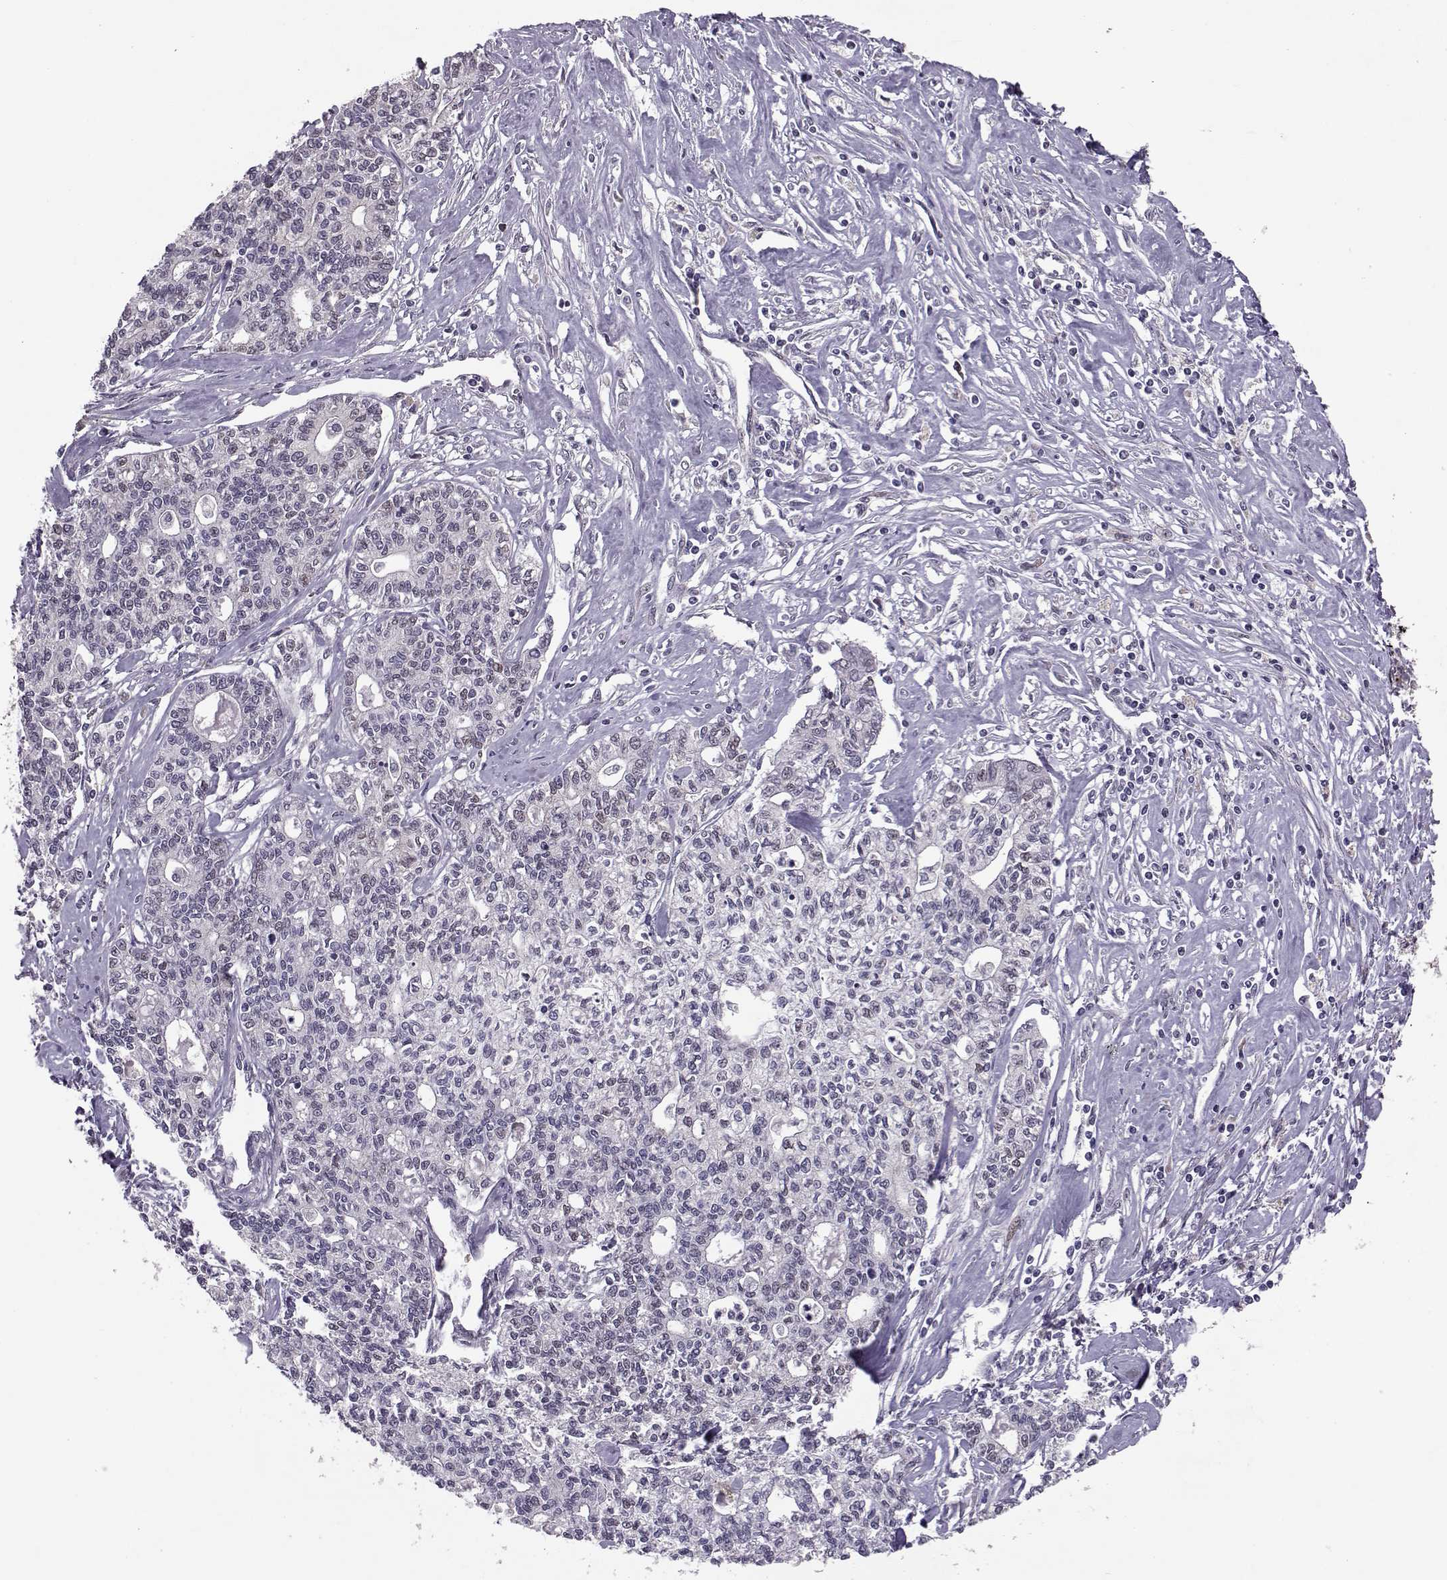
{"staining": {"intensity": "negative", "quantity": "none", "location": "none"}, "tissue": "liver cancer", "cell_type": "Tumor cells", "image_type": "cancer", "snomed": [{"axis": "morphology", "description": "Cholangiocarcinoma"}, {"axis": "topography", "description": "Liver"}], "caption": "This is an immunohistochemistry (IHC) histopathology image of human liver cancer (cholangiocarcinoma). There is no positivity in tumor cells.", "gene": "CDK4", "patient": {"sex": "female", "age": 61}}